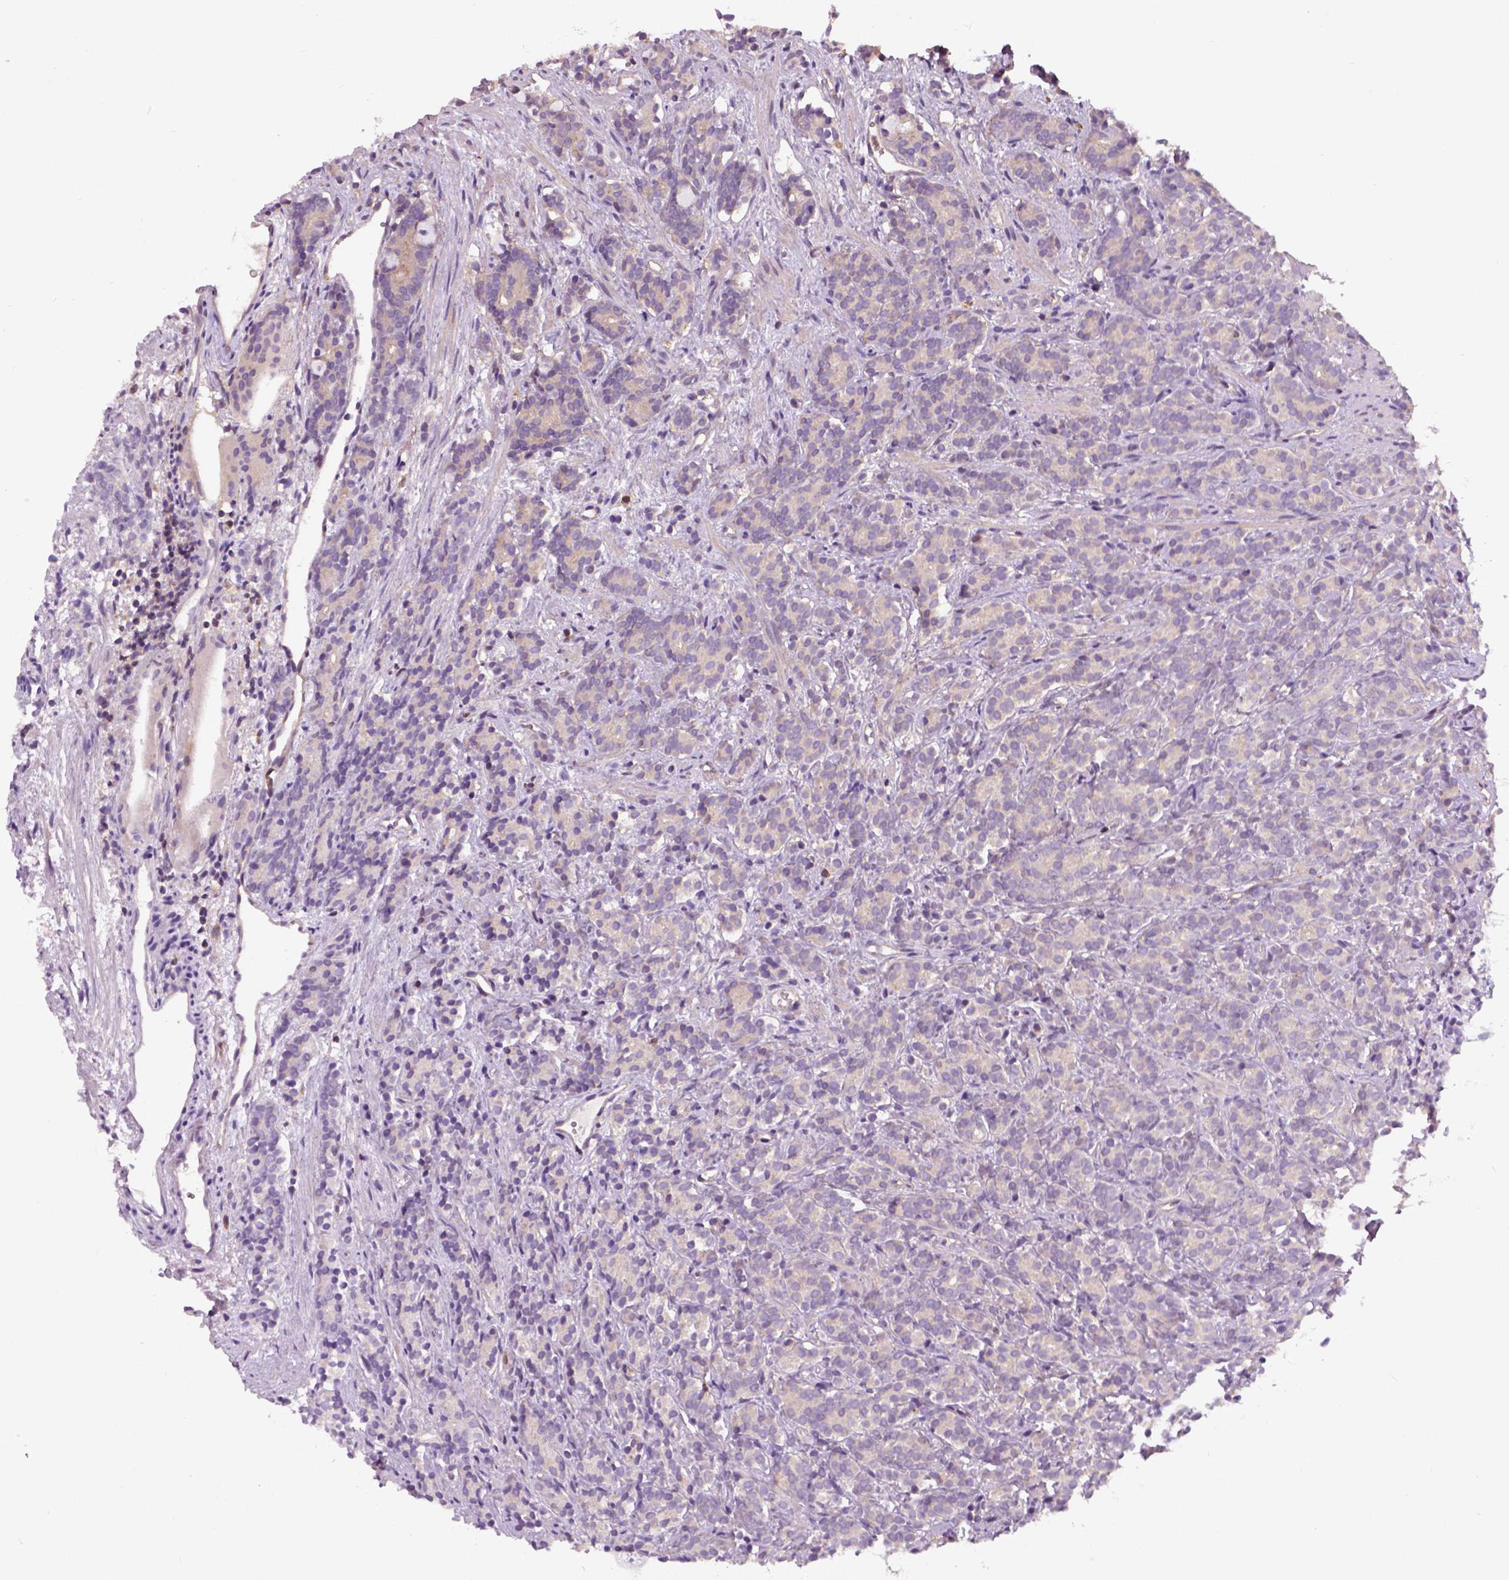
{"staining": {"intensity": "strong", "quantity": "<25%", "location": "cytoplasmic/membranous"}, "tissue": "prostate cancer", "cell_type": "Tumor cells", "image_type": "cancer", "snomed": [{"axis": "morphology", "description": "Adenocarcinoma, High grade"}, {"axis": "topography", "description": "Prostate"}], "caption": "Prostate cancer (adenocarcinoma (high-grade)) was stained to show a protein in brown. There is medium levels of strong cytoplasmic/membranous positivity in approximately <25% of tumor cells. The staining is performed using DAB brown chromogen to label protein expression. The nuclei are counter-stained blue using hematoxylin.", "gene": "CRACR2A", "patient": {"sex": "male", "age": 84}}